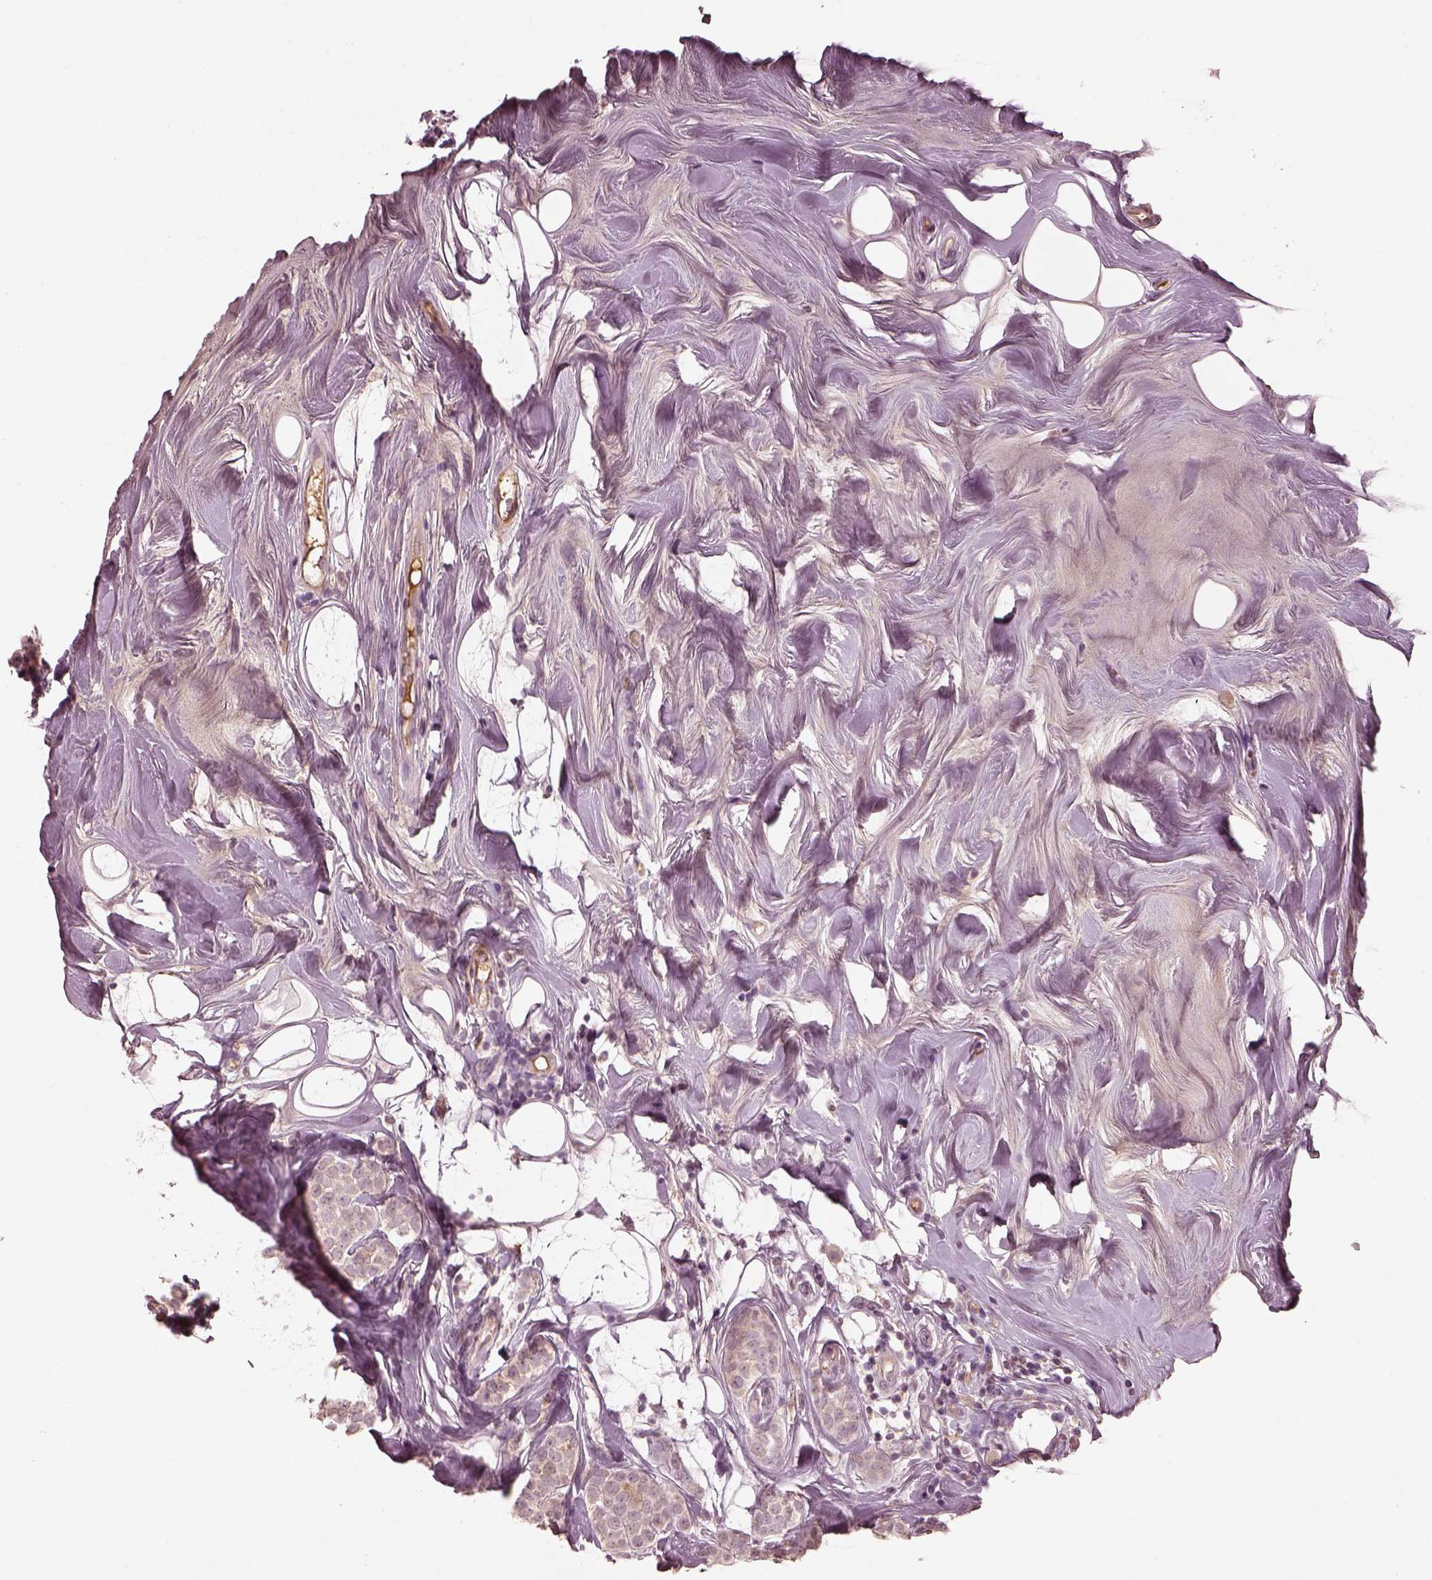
{"staining": {"intensity": "negative", "quantity": "none", "location": "none"}, "tissue": "breast cancer", "cell_type": "Tumor cells", "image_type": "cancer", "snomed": [{"axis": "morphology", "description": "Lobular carcinoma"}, {"axis": "topography", "description": "Breast"}], "caption": "High magnification brightfield microscopy of breast lobular carcinoma stained with DAB (brown) and counterstained with hematoxylin (blue): tumor cells show no significant positivity.", "gene": "CALR3", "patient": {"sex": "female", "age": 49}}